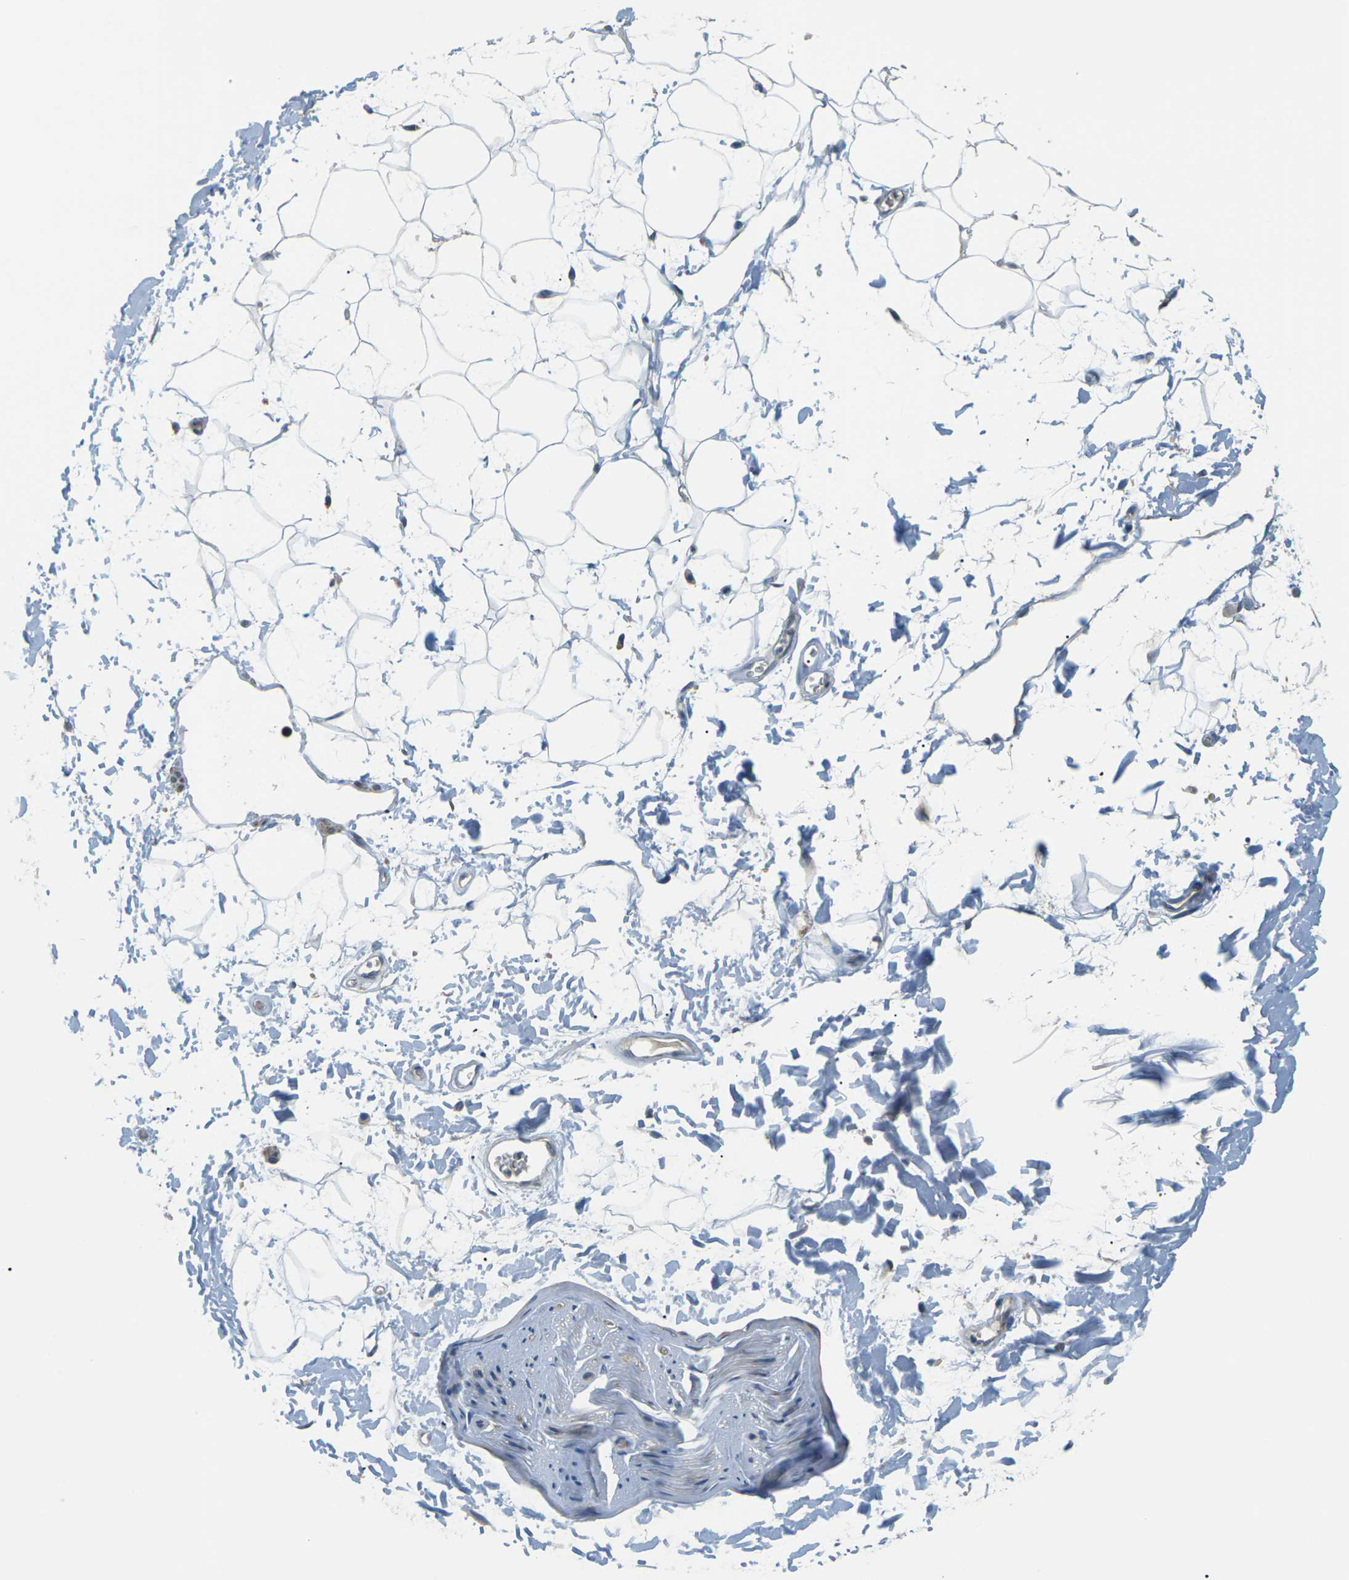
{"staining": {"intensity": "negative", "quantity": "none", "location": "none"}, "tissue": "adipose tissue", "cell_type": "Adipocytes", "image_type": "normal", "snomed": [{"axis": "morphology", "description": "Normal tissue, NOS"}, {"axis": "topography", "description": "Soft tissue"}], "caption": "The histopathology image shows no significant expression in adipocytes of adipose tissue.", "gene": "SLC13A3", "patient": {"sex": "male", "age": 72}}